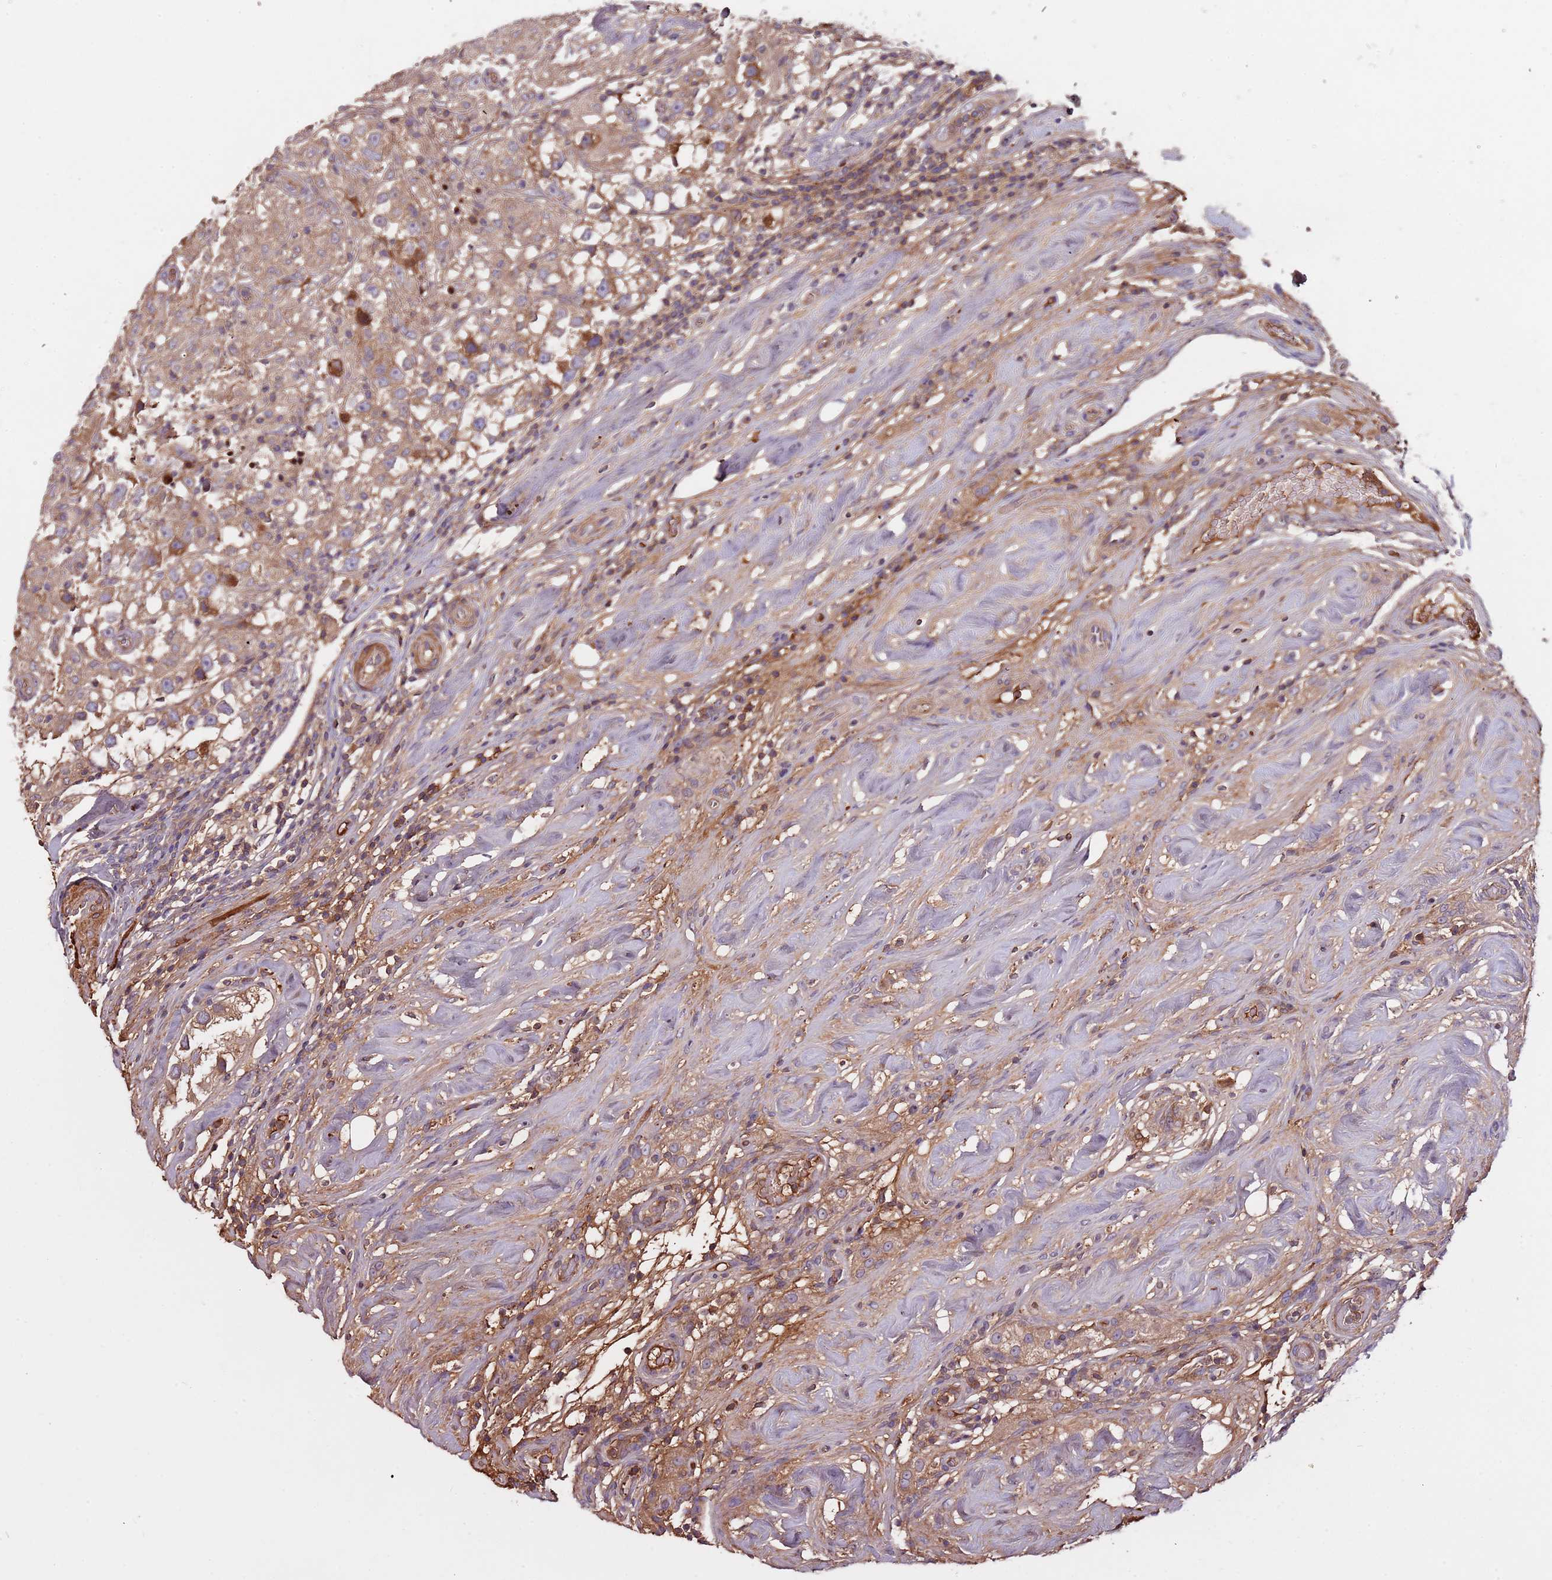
{"staining": {"intensity": "moderate", "quantity": ">75%", "location": "cytoplasmic/membranous"}, "tissue": "testis cancer", "cell_type": "Tumor cells", "image_type": "cancer", "snomed": [{"axis": "morphology", "description": "Seminoma, NOS"}, {"axis": "topography", "description": "Testis"}], "caption": "An image showing moderate cytoplasmic/membranous positivity in about >75% of tumor cells in testis seminoma, as visualized by brown immunohistochemical staining.", "gene": "DENR", "patient": {"sex": "male", "age": 46}}